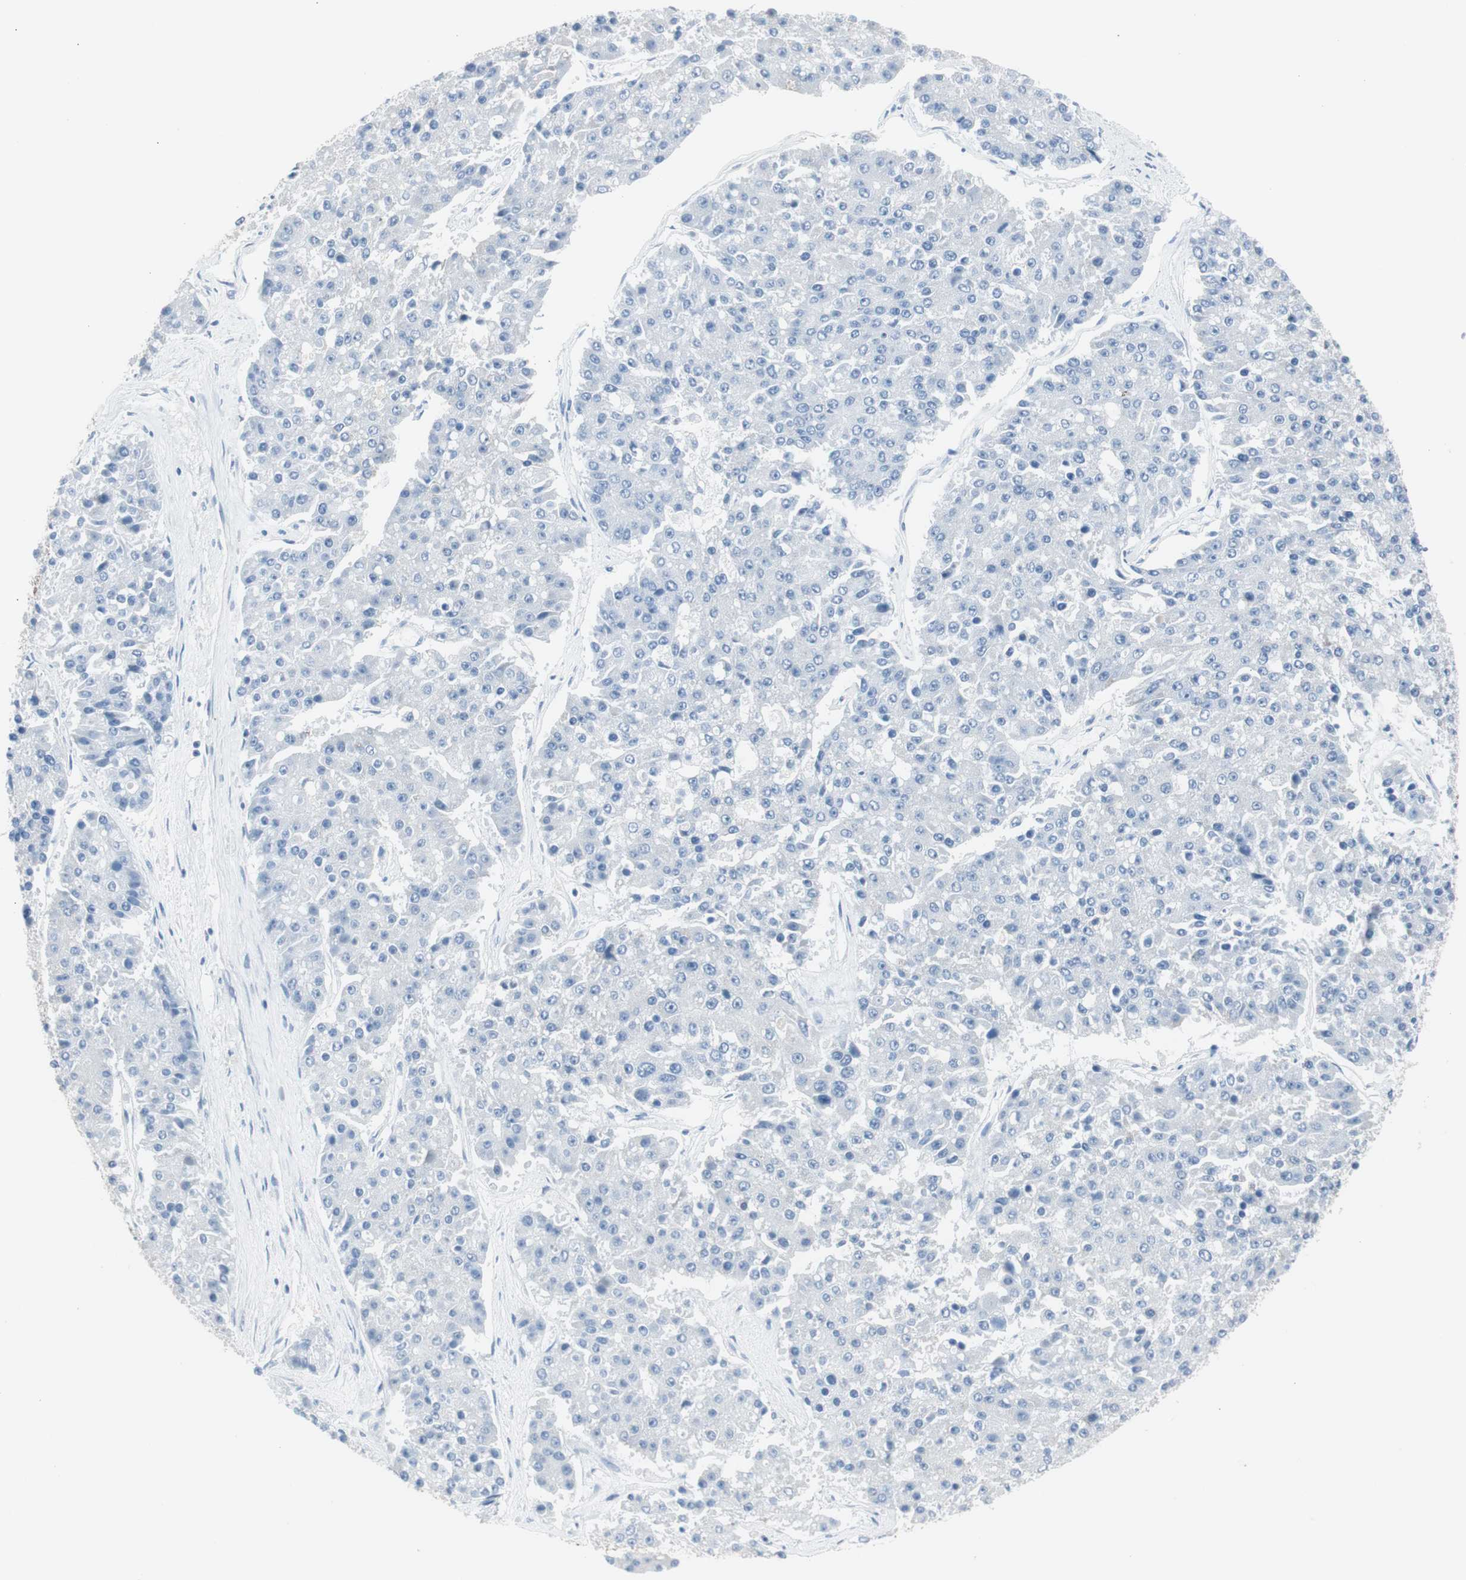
{"staining": {"intensity": "negative", "quantity": "none", "location": "none"}, "tissue": "pancreatic cancer", "cell_type": "Tumor cells", "image_type": "cancer", "snomed": [{"axis": "morphology", "description": "Adenocarcinoma, NOS"}, {"axis": "topography", "description": "Pancreas"}], "caption": "This is an immunohistochemistry histopathology image of human adenocarcinoma (pancreatic). There is no positivity in tumor cells.", "gene": "S100A7", "patient": {"sex": "male", "age": 50}}